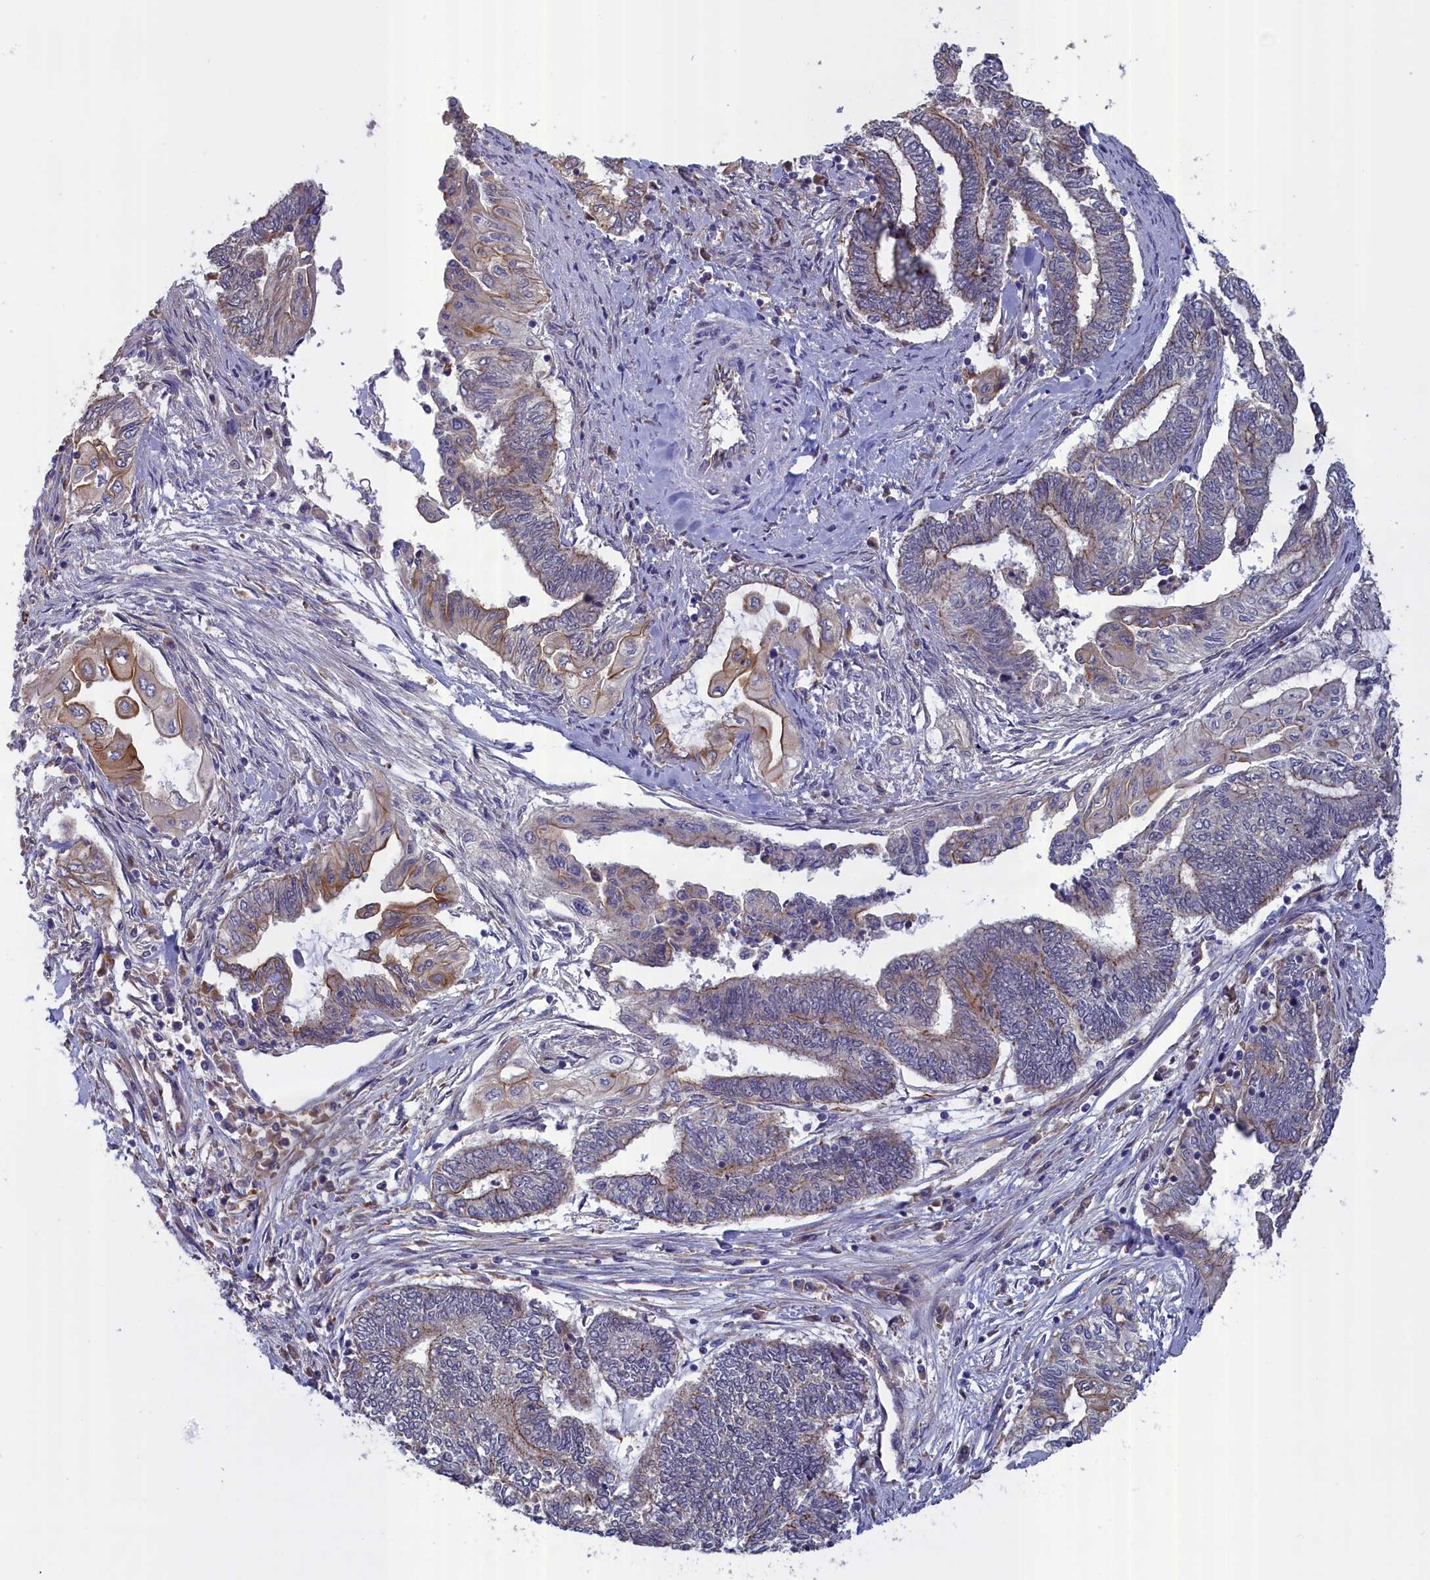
{"staining": {"intensity": "weak", "quantity": "<25%", "location": "cytoplasmic/membranous"}, "tissue": "endometrial cancer", "cell_type": "Tumor cells", "image_type": "cancer", "snomed": [{"axis": "morphology", "description": "Adenocarcinoma, NOS"}, {"axis": "topography", "description": "Uterus"}, {"axis": "topography", "description": "Endometrium"}], "caption": "A micrograph of adenocarcinoma (endometrial) stained for a protein displays no brown staining in tumor cells.", "gene": "COL19A1", "patient": {"sex": "female", "age": 70}}